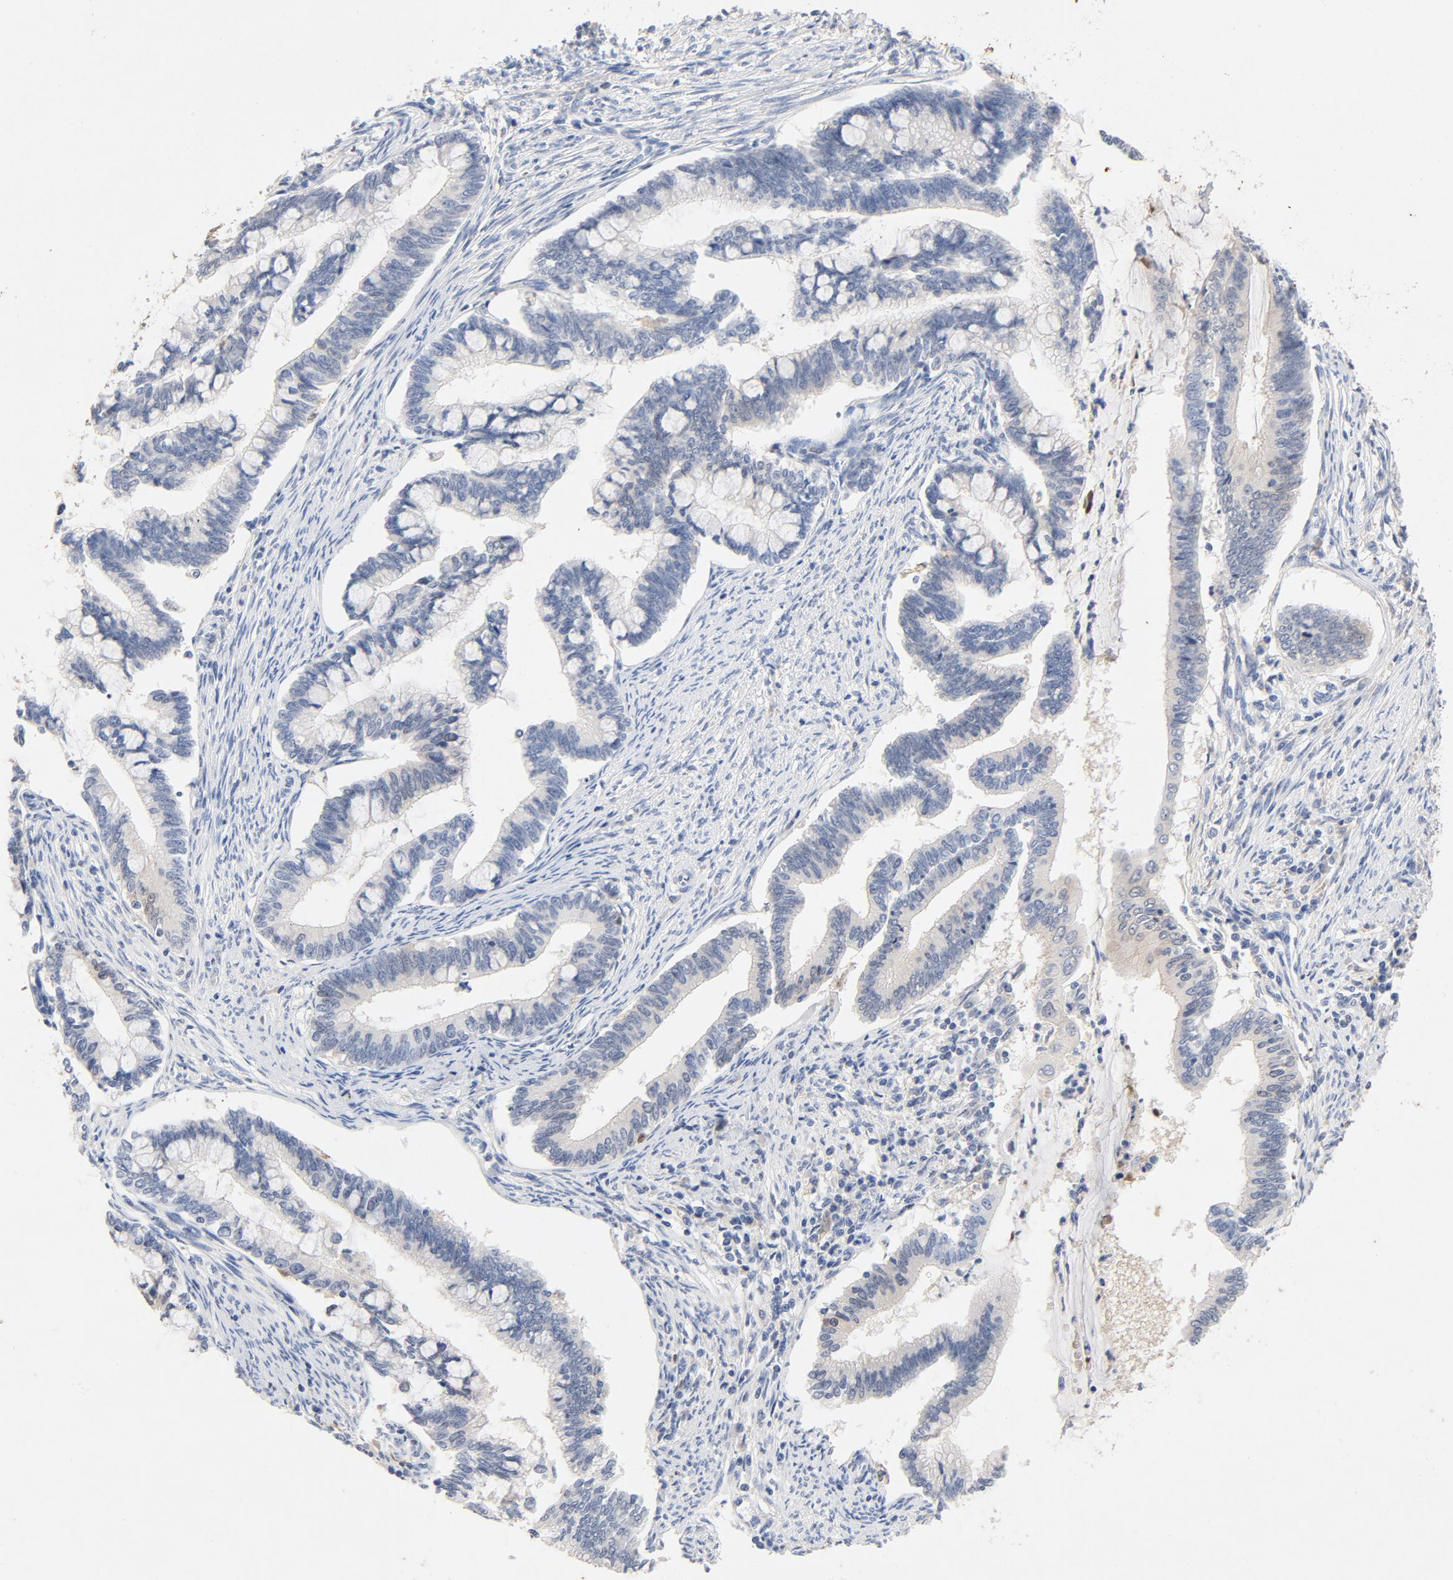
{"staining": {"intensity": "negative", "quantity": "none", "location": "none"}, "tissue": "cervical cancer", "cell_type": "Tumor cells", "image_type": "cancer", "snomed": [{"axis": "morphology", "description": "Adenocarcinoma, NOS"}, {"axis": "topography", "description": "Cervix"}], "caption": "IHC of adenocarcinoma (cervical) reveals no staining in tumor cells.", "gene": "STAT1", "patient": {"sex": "female", "age": 36}}